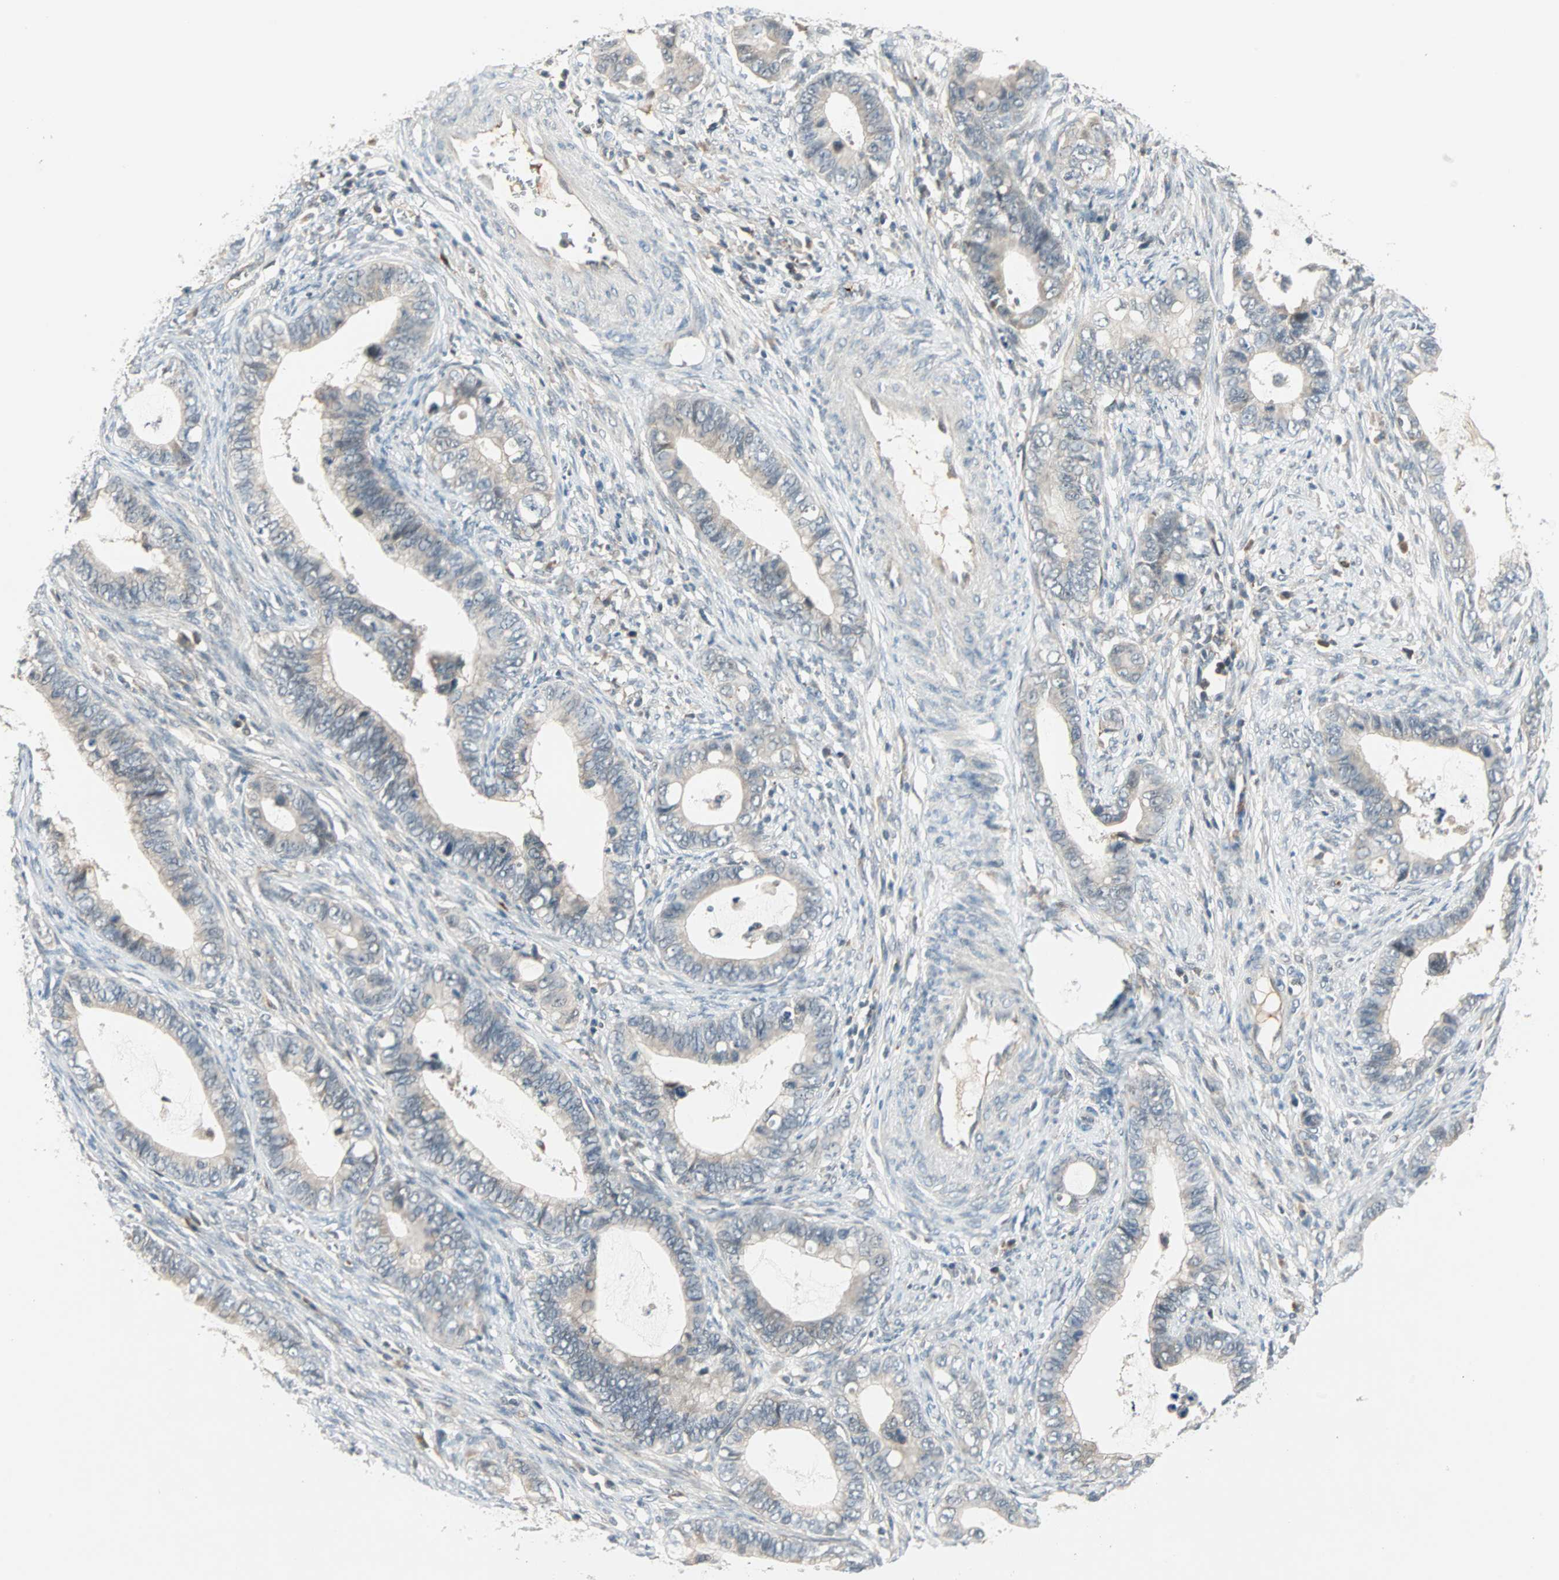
{"staining": {"intensity": "weak", "quantity": "25%-75%", "location": "cytoplasmic/membranous"}, "tissue": "cervical cancer", "cell_type": "Tumor cells", "image_type": "cancer", "snomed": [{"axis": "morphology", "description": "Adenocarcinoma, NOS"}, {"axis": "topography", "description": "Cervix"}], "caption": "A high-resolution image shows IHC staining of cervical adenocarcinoma, which exhibits weak cytoplasmic/membranous expression in about 25%-75% of tumor cells.", "gene": "PROS1", "patient": {"sex": "female", "age": 44}}